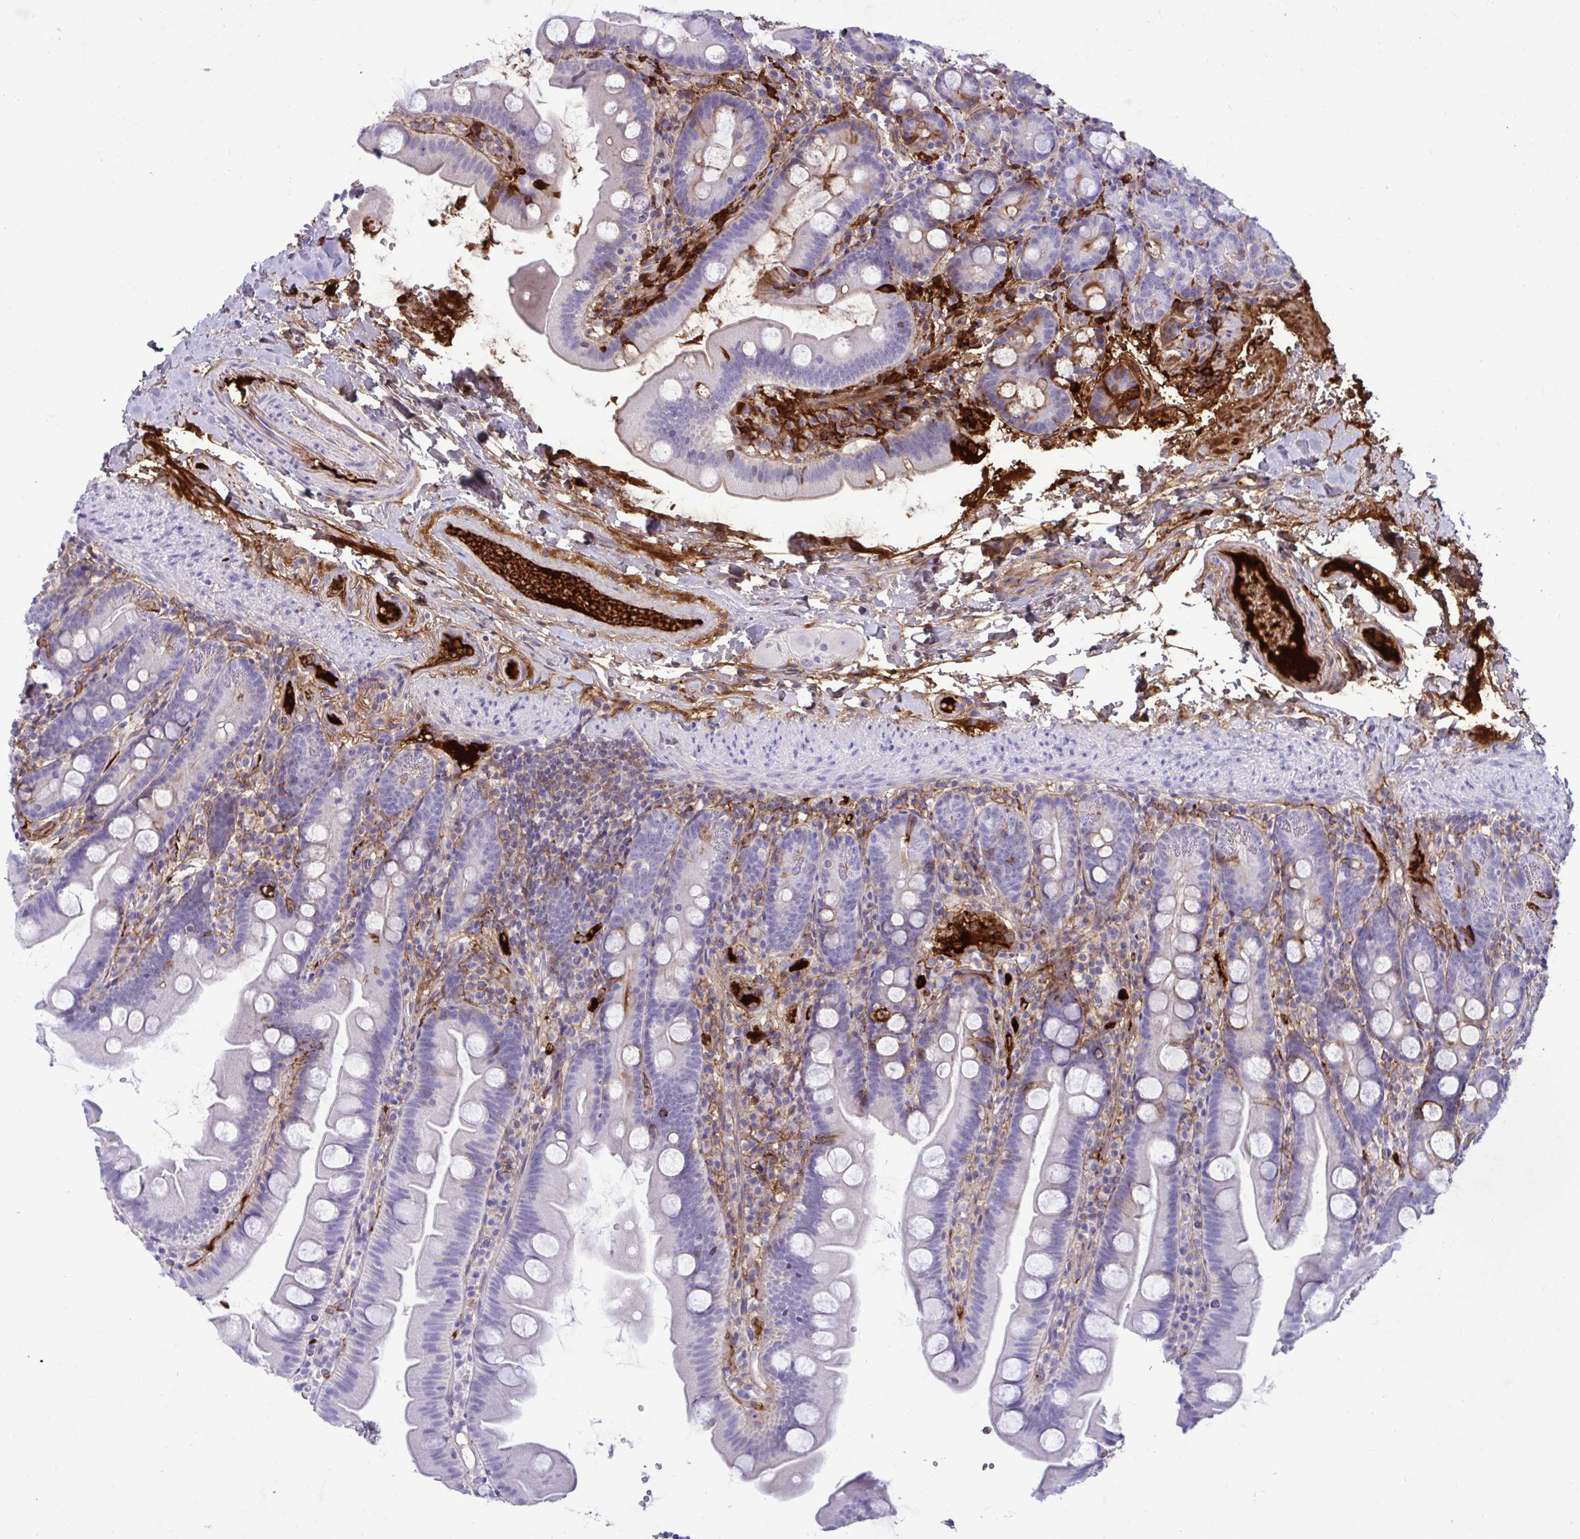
{"staining": {"intensity": "moderate", "quantity": "<25%", "location": "cytoplasmic/membranous"}, "tissue": "small intestine", "cell_type": "Glandular cells", "image_type": "normal", "snomed": [{"axis": "morphology", "description": "Normal tissue, NOS"}, {"axis": "topography", "description": "Small intestine"}], "caption": "Immunohistochemical staining of unremarkable human small intestine reveals moderate cytoplasmic/membranous protein expression in about <25% of glandular cells.", "gene": "F2", "patient": {"sex": "female", "age": 68}}